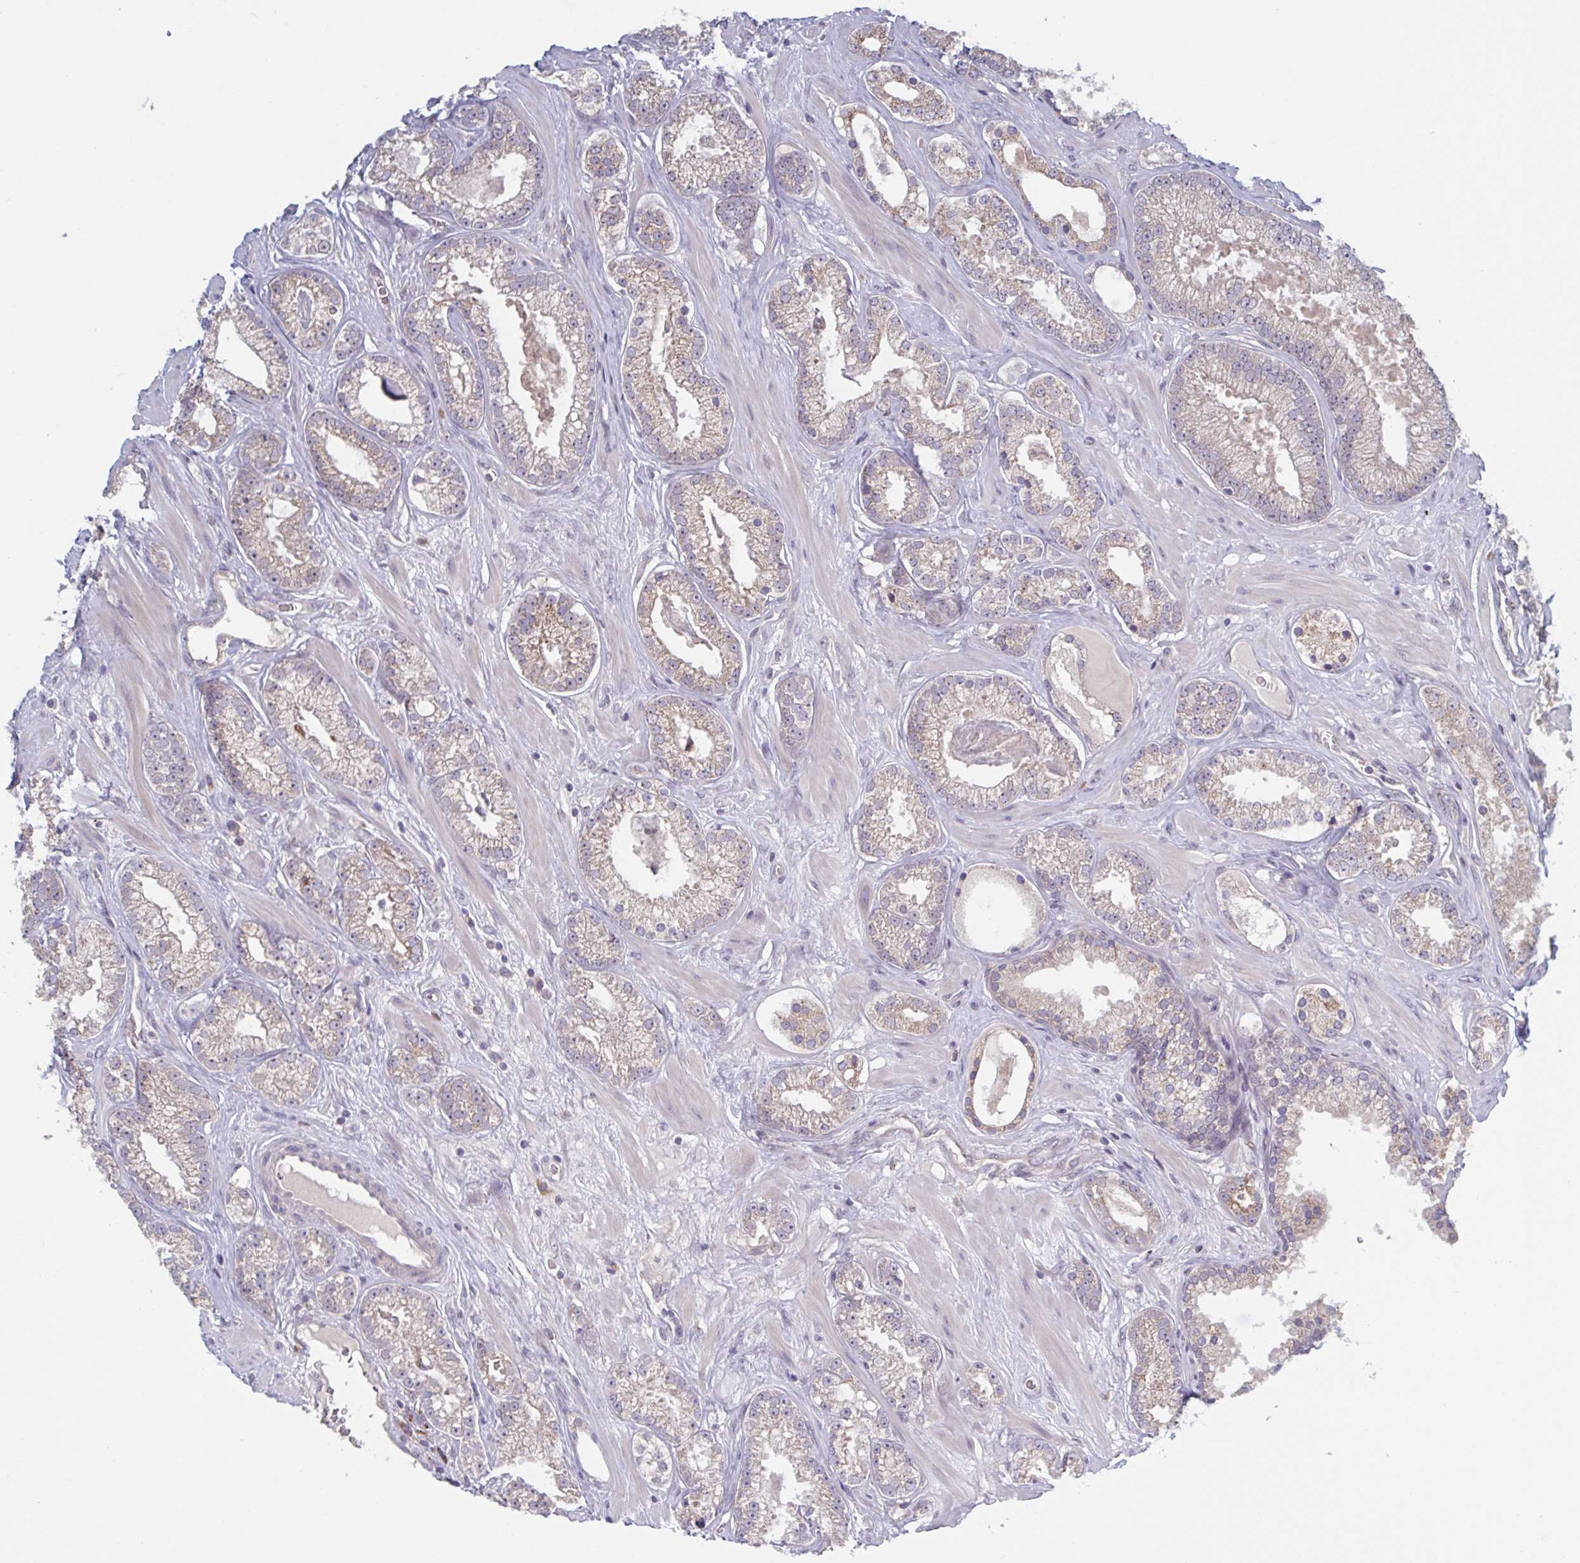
{"staining": {"intensity": "weak", "quantity": "<25%", "location": "cytoplasmic/membranous"}, "tissue": "prostate cancer", "cell_type": "Tumor cells", "image_type": "cancer", "snomed": [{"axis": "morphology", "description": "Adenocarcinoma, High grade"}, {"axis": "topography", "description": "Prostate"}], "caption": "An image of human prostate cancer is negative for staining in tumor cells. (Brightfield microscopy of DAB immunohistochemistry at high magnification).", "gene": "CD1E", "patient": {"sex": "male", "age": 66}}